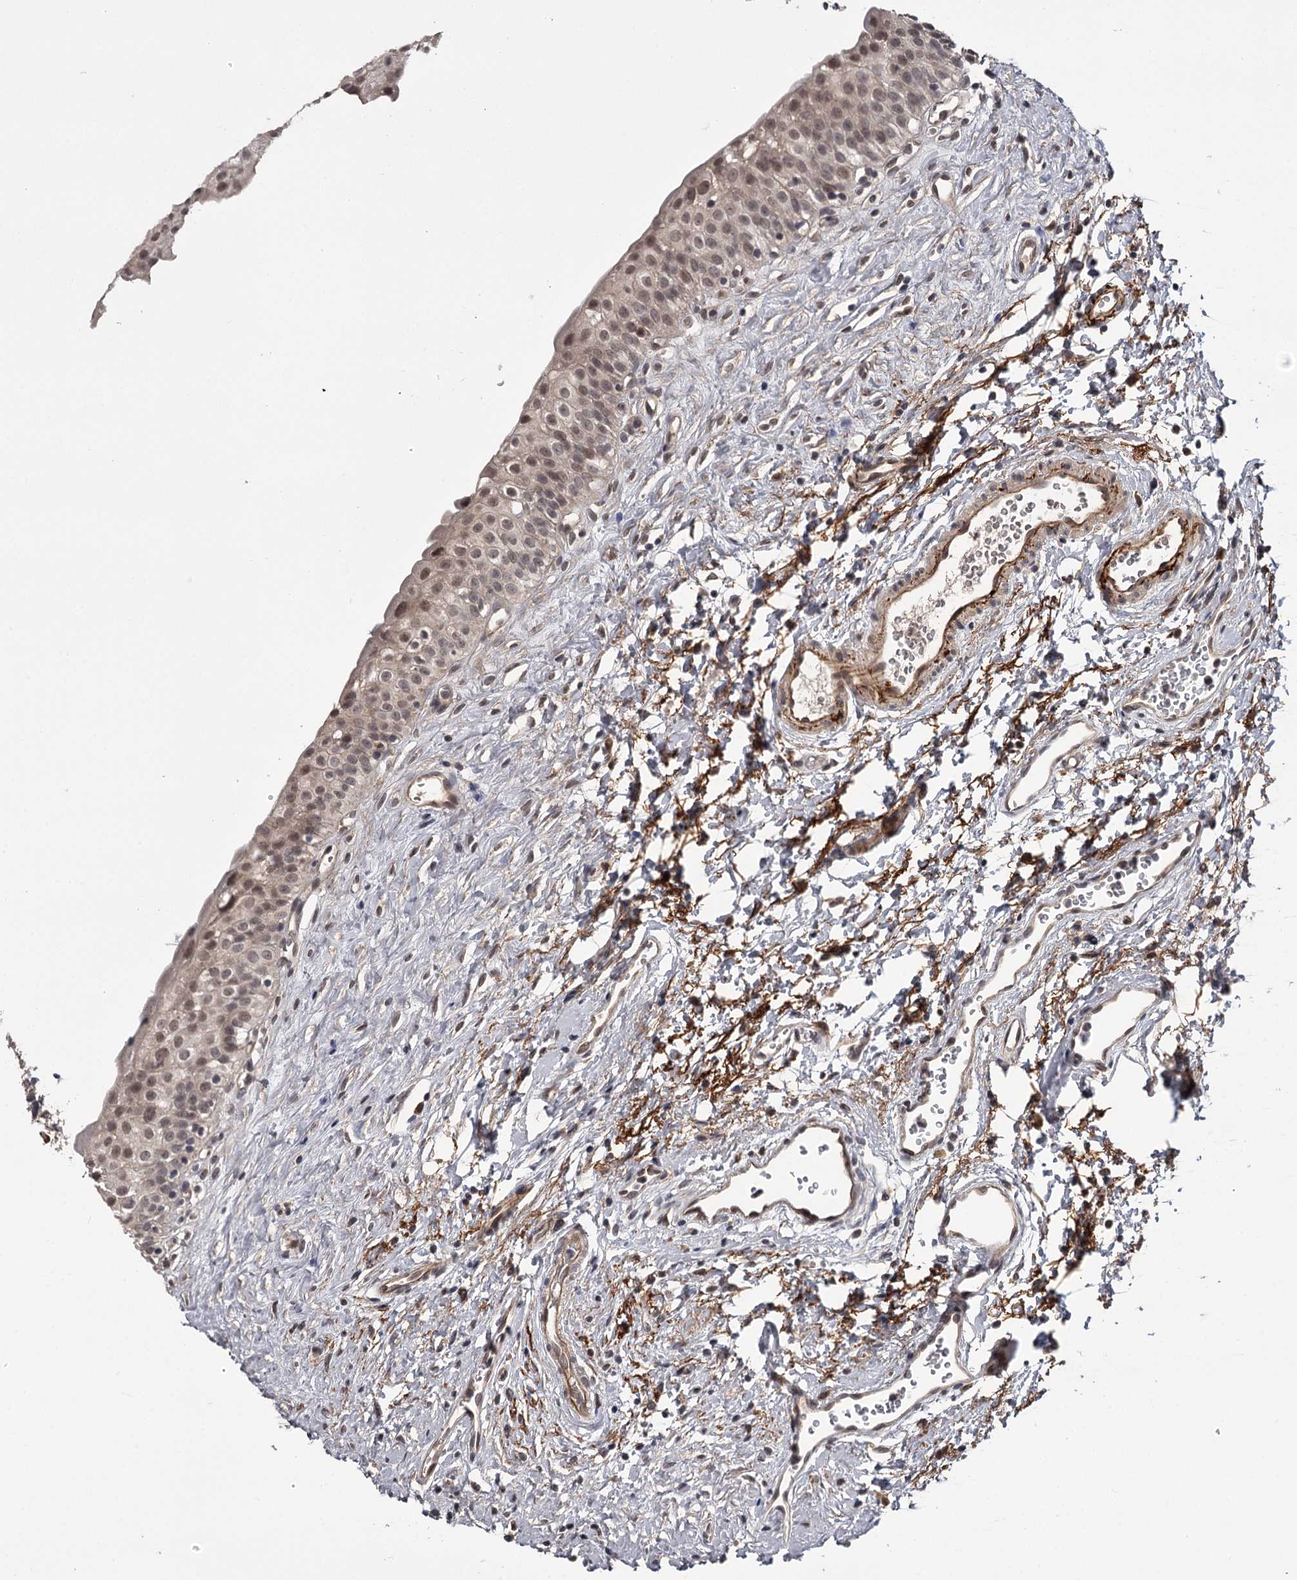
{"staining": {"intensity": "moderate", "quantity": "25%-75%", "location": "cytoplasmic/membranous,nuclear"}, "tissue": "urinary bladder", "cell_type": "Urothelial cells", "image_type": "normal", "snomed": [{"axis": "morphology", "description": "Normal tissue, NOS"}, {"axis": "topography", "description": "Urinary bladder"}], "caption": "High-power microscopy captured an immunohistochemistry (IHC) histopathology image of benign urinary bladder, revealing moderate cytoplasmic/membranous,nuclear staining in approximately 25%-75% of urothelial cells. (DAB IHC, brown staining for protein, blue staining for nuclei).", "gene": "CWF19L2", "patient": {"sex": "male", "age": 51}}